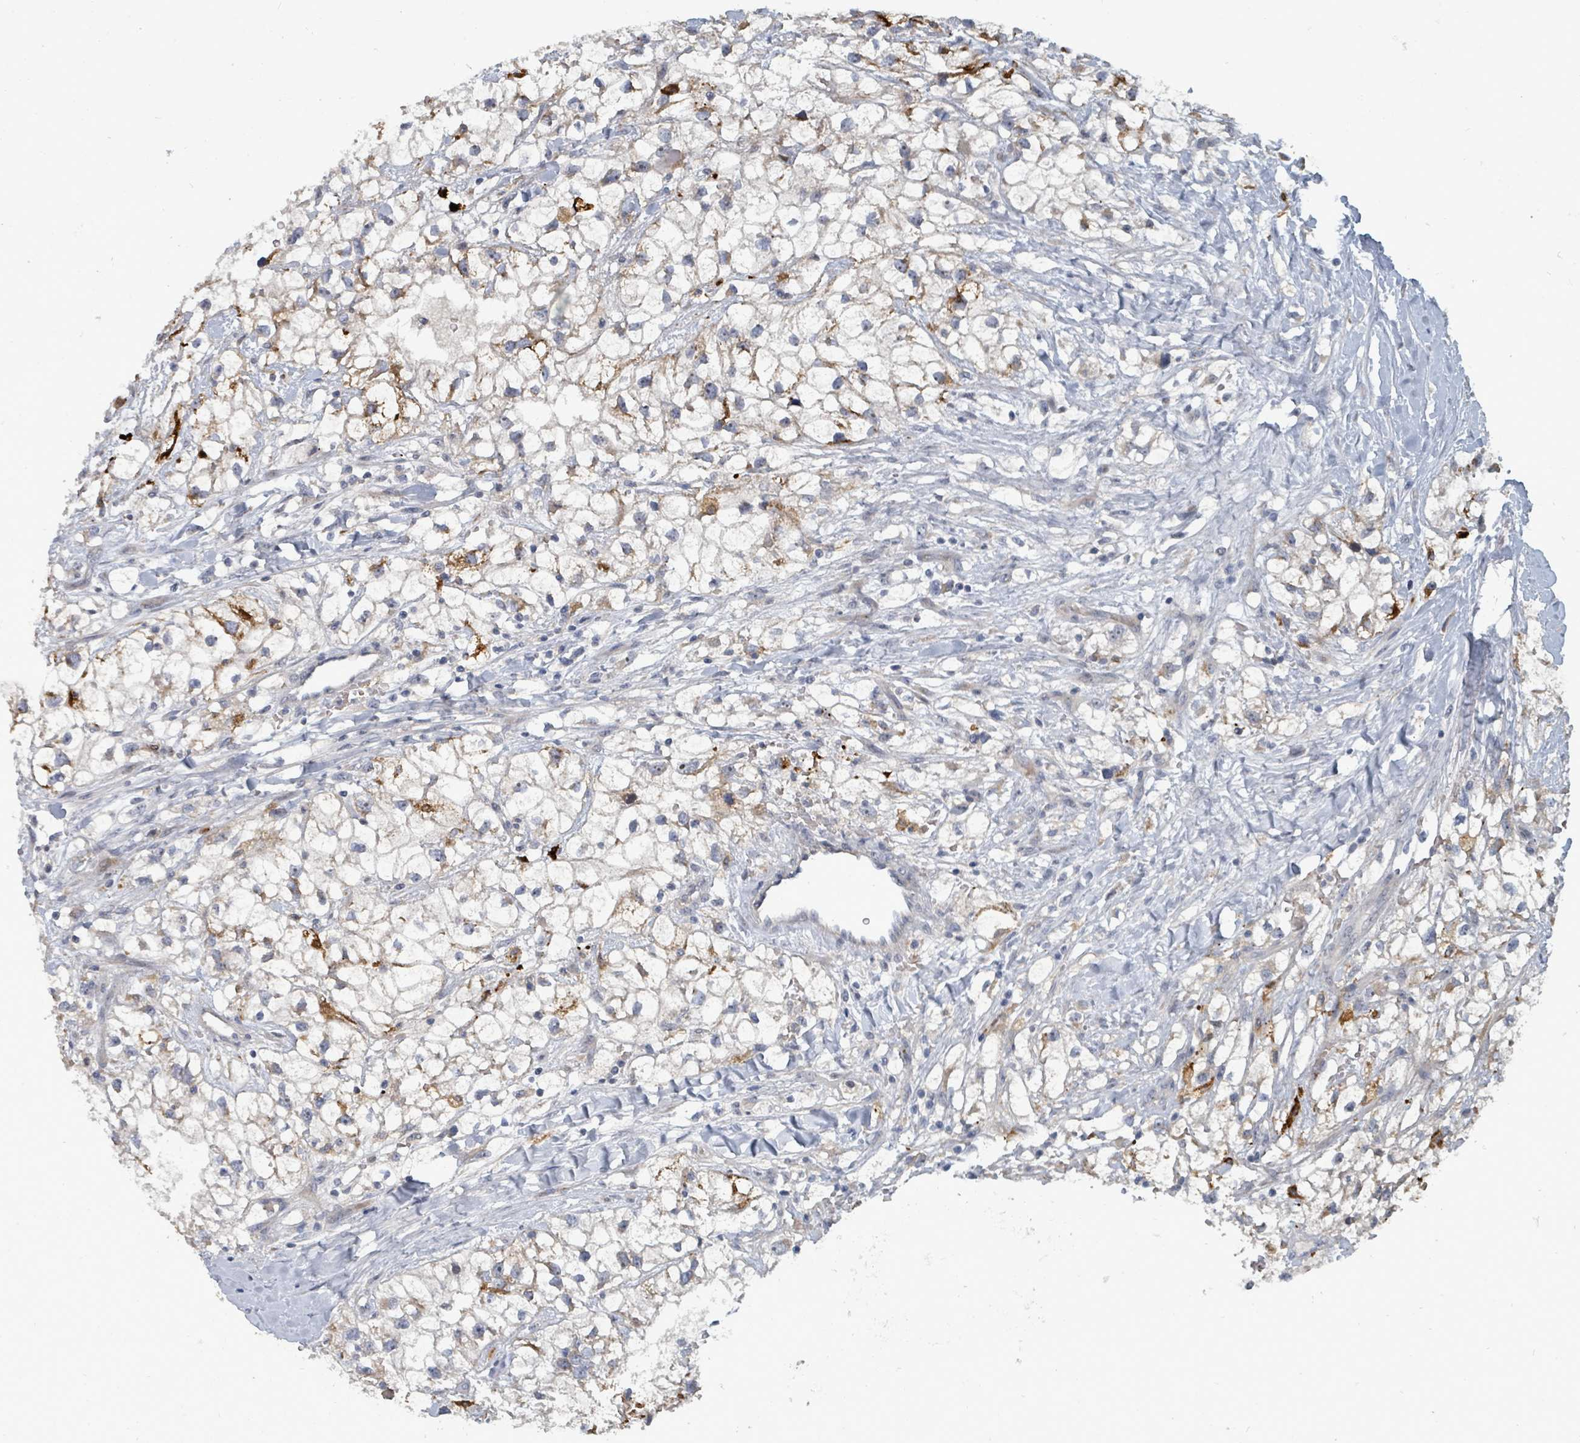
{"staining": {"intensity": "moderate", "quantity": "25%-75%", "location": "cytoplasmic/membranous"}, "tissue": "renal cancer", "cell_type": "Tumor cells", "image_type": "cancer", "snomed": [{"axis": "morphology", "description": "Adenocarcinoma, NOS"}, {"axis": "topography", "description": "Kidney"}], "caption": "Human renal cancer stained for a protein (brown) exhibits moderate cytoplasmic/membranous positive expression in approximately 25%-75% of tumor cells.", "gene": "TRDMT1", "patient": {"sex": "male", "age": 59}}